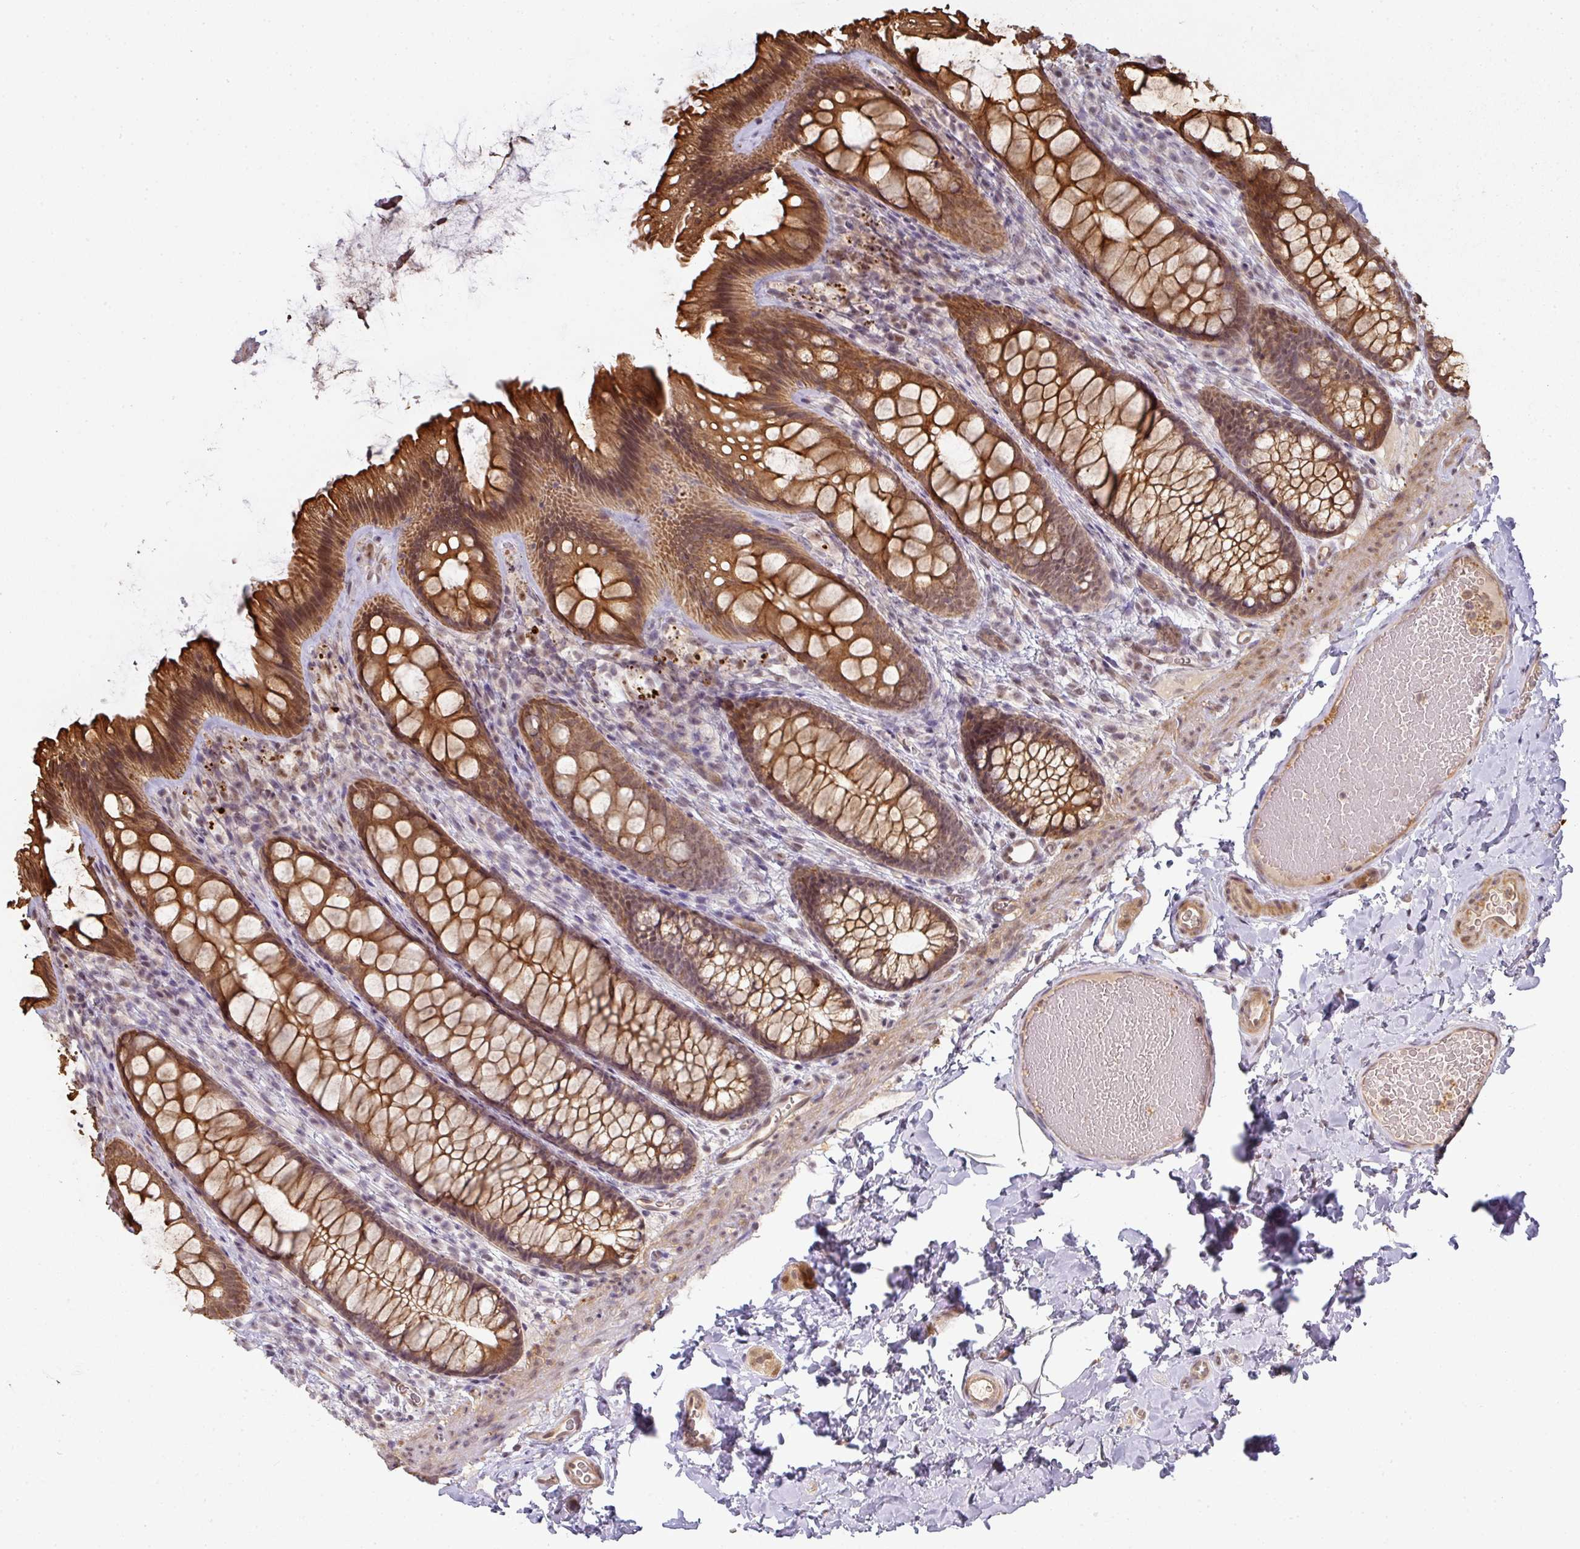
{"staining": {"intensity": "moderate", "quantity": ">75%", "location": "cytoplasmic/membranous"}, "tissue": "colon", "cell_type": "Endothelial cells", "image_type": "normal", "snomed": [{"axis": "morphology", "description": "Normal tissue, NOS"}, {"axis": "topography", "description": "Colon"}], "caption": "This is an image of immunohistochemistry staining of normal colon, which shows moderate positivity in the cytoplasmic/membranous of endothelial cells.", "gene": "GTF2H3", "patient": {"sex": "male", "age": 46}}